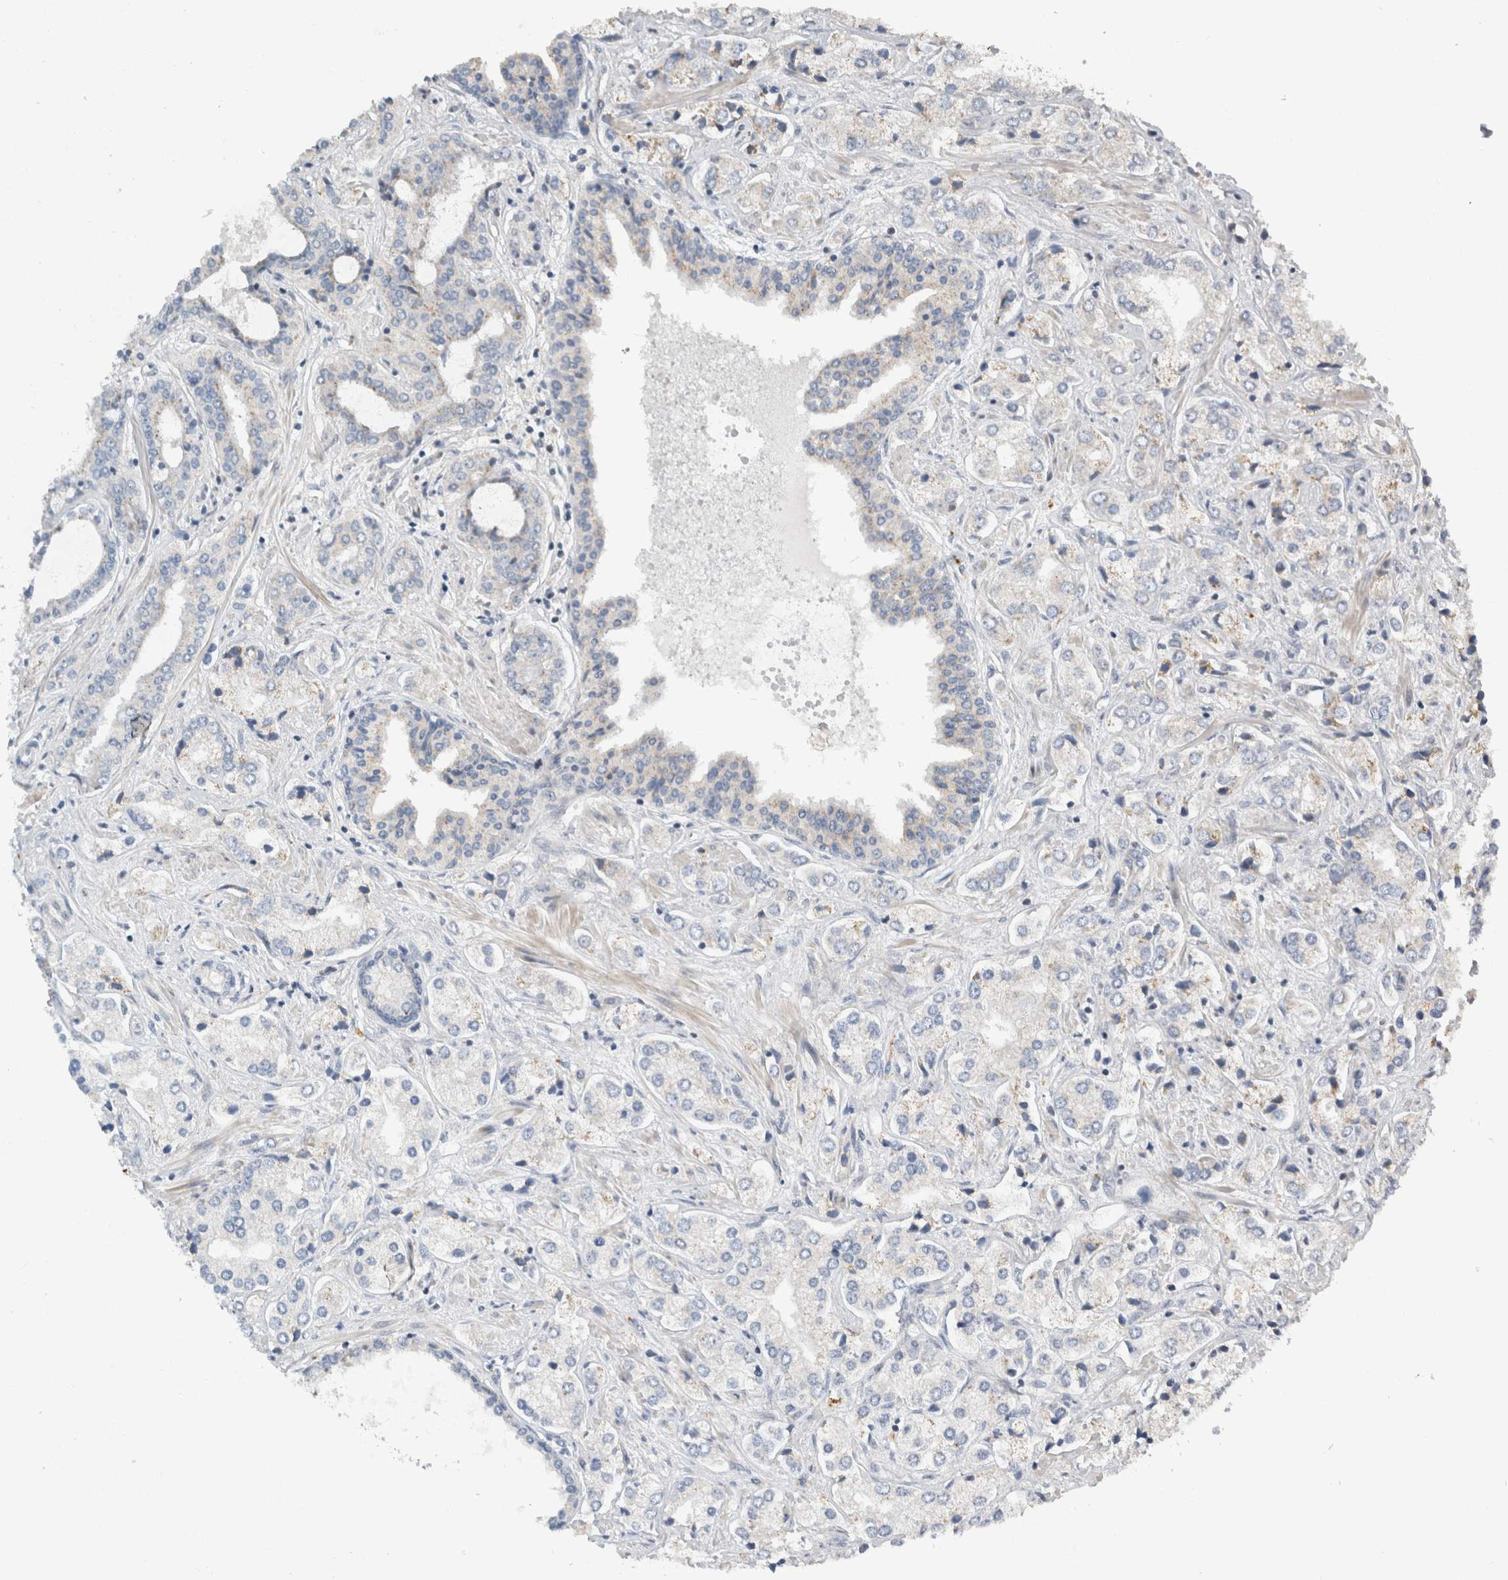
{"staining": {"intensity": "negative", "quantity": "none", "location": "none"}, "tissue": "prostate cancer", "cell_type": "Tumor cells", "image_type": "cancer", "snomed": [{"axis": "morphology", "description": "Adenocarcinoma, High grade"}, {"axis": "topography", "description": "Prostate"}], "caption": "This micrograph is of prostate adenocarcinoma (high-grade) stained with immunohistochemistry to label a protein in brown with the nuclei are counter-stained blue. There is no expression in tumor cells. (DAB (3,3'-diaminobenzidine) immunohistochemistry (IHC), high magnification).", "gene": "KPNA5", "patient": {"sex": "male", "age": 66}}